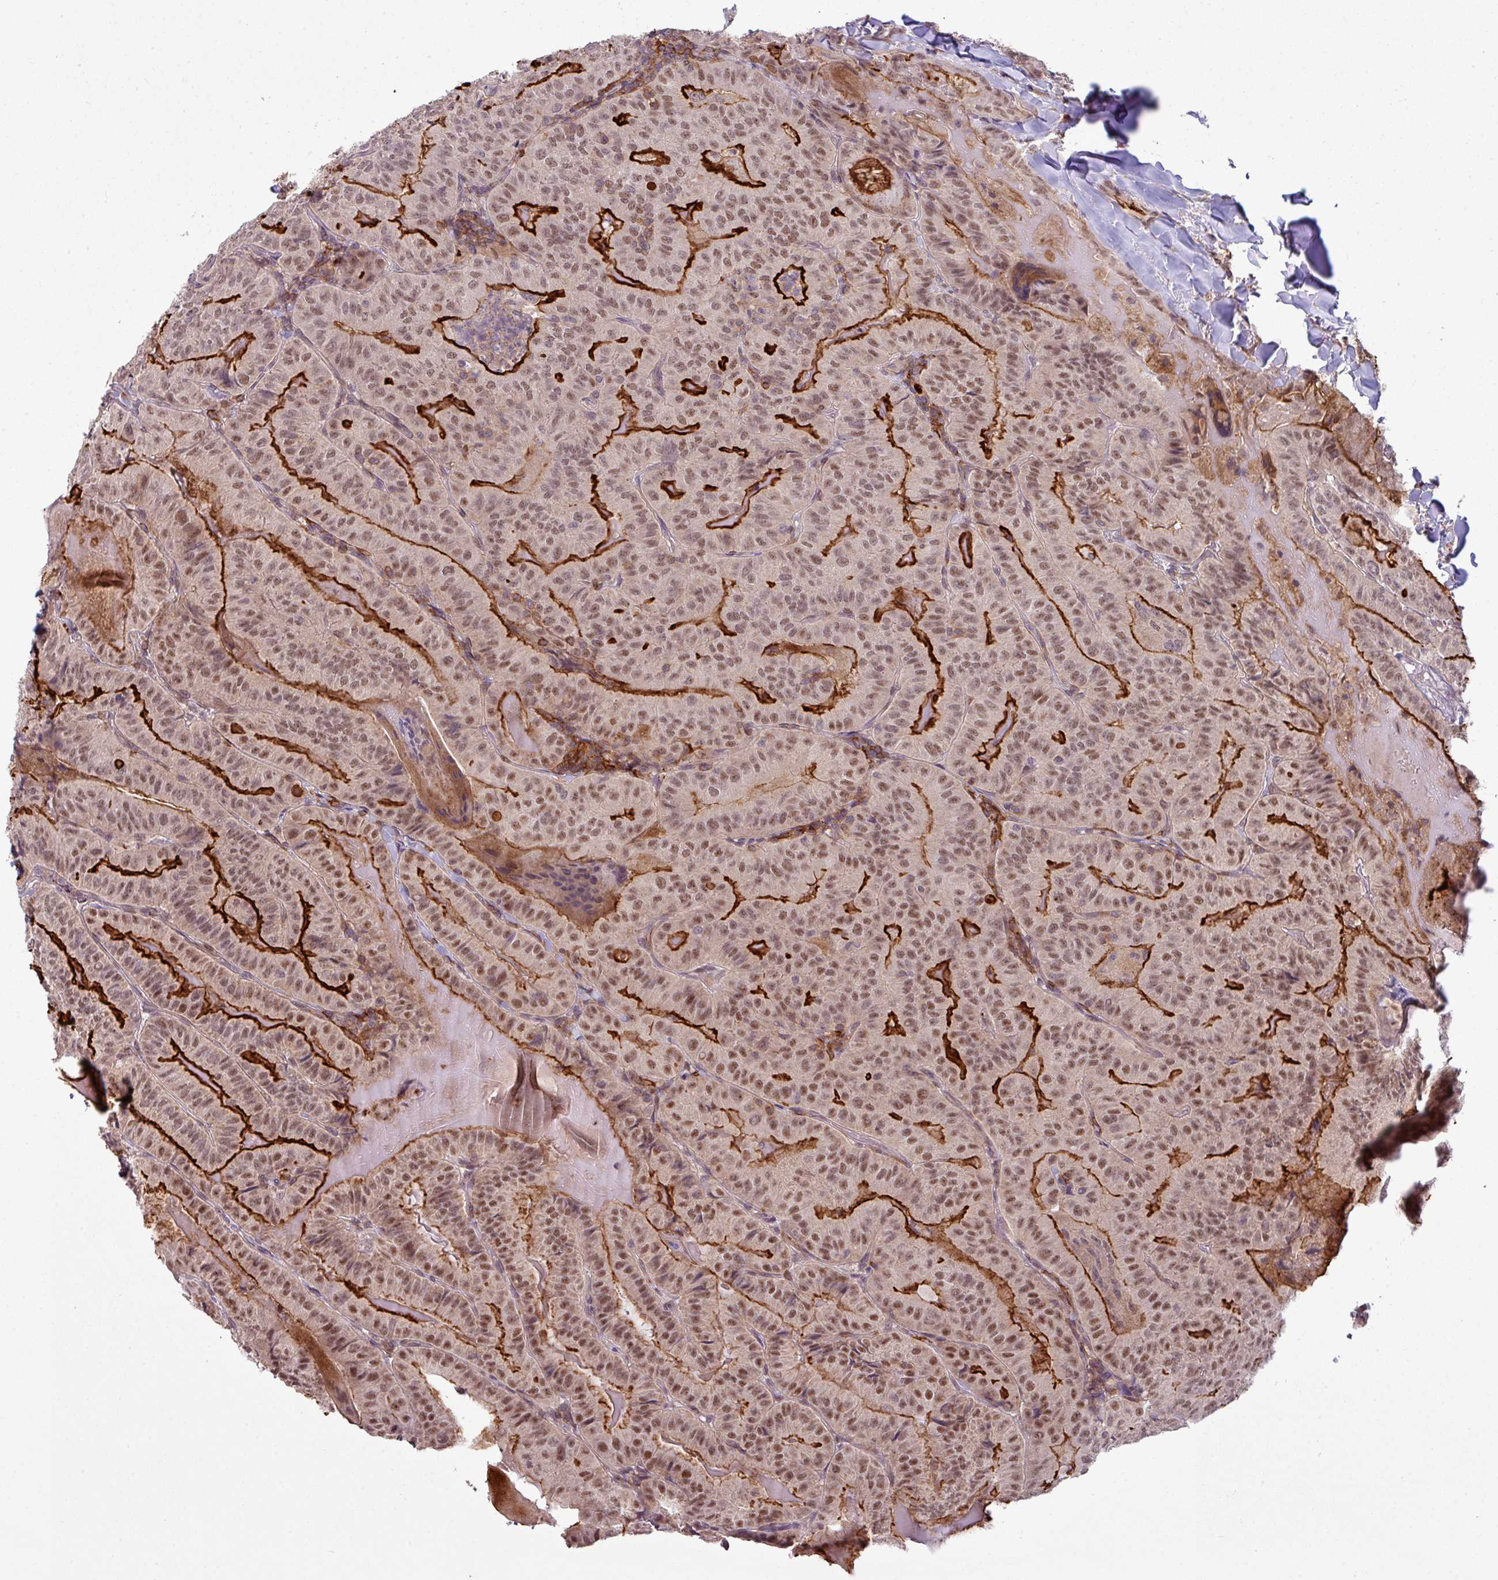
{"staining": {"intensity": "strong", "quantity": "25%-75%", "location": "cytoplasmic/membranous,nuclear"}, "tissue": "thyroid cancer", "cell_type": "Tumor cells", "image_type": "cancer", "snomed": [{"axis": "morphology", "description": "Papillary adenocarcinoma, NOS"}, {"axis": "topography", "description": "Thyroid gland"}], "caption": "Human thyroid cancer (papillary adenocarcinoma) stained with a brown dye displays strong cytoplasmic/membranous and nuclear positive expression in approximately 25%-75% of tumor cells.", "gene": "ZC2HC1C", "patient": {"sex": "female", "age": 68}}